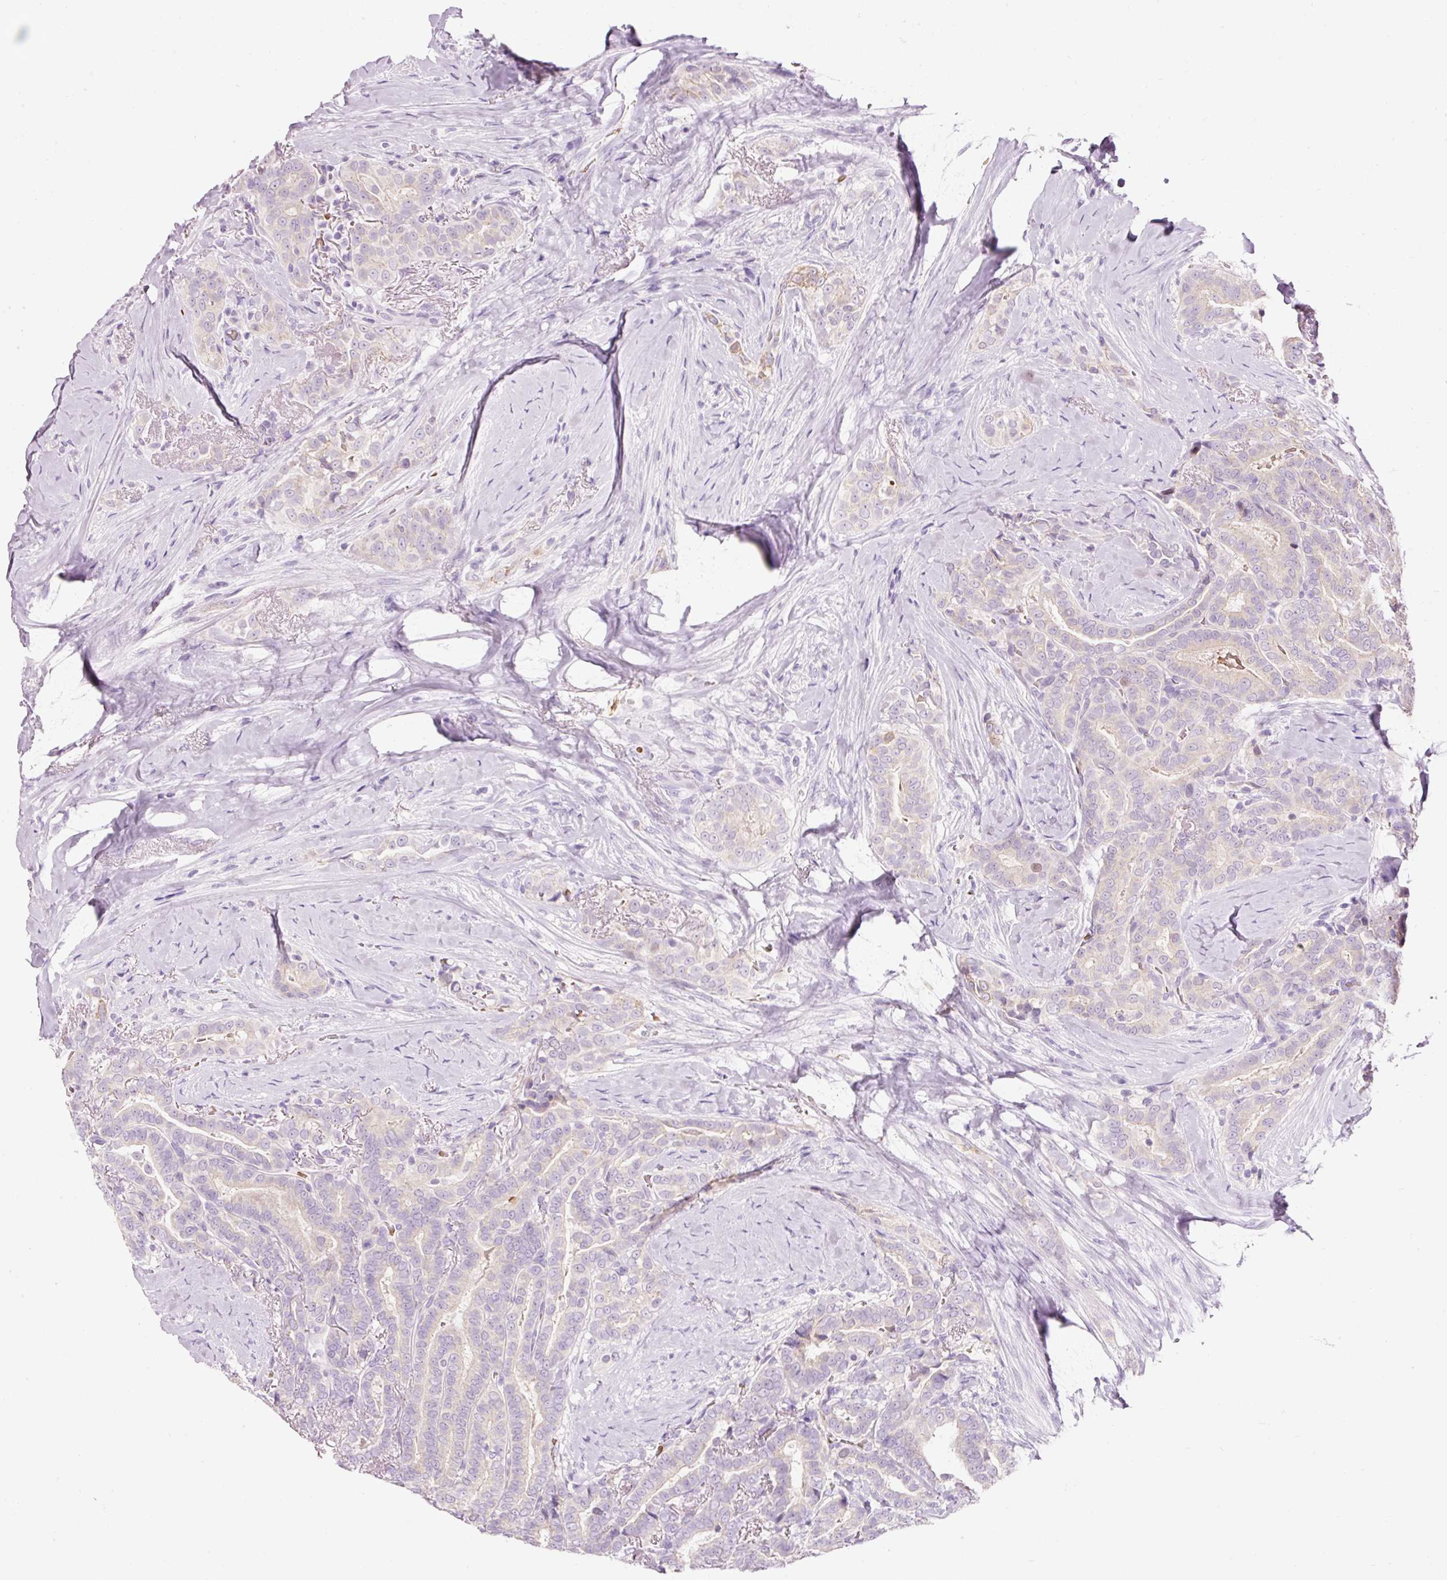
{"staining": {"intensity": "negative", "quantity": "none", "location": "none"}, "tissue": "thyroid cancer", "cell_type": "Tumor cells", "image_type": "cancer", "snomed": [{"axis": "morphology", "description": "Papillary adenocarcinoma, NOS"}, {"axis": "topography", "description": "Thyroid gland"}], "caption": "A histopathology image of thyroid cancer (papillary adenocarcinoma) stained for a protein reveals no brown staining in tumor cells. (DAB (3,3'-diaminobenzidine) IHC with hematoxylin counter stain).", "gene": "DHRS11", "patient": {"sex": "male", "age": 61}}